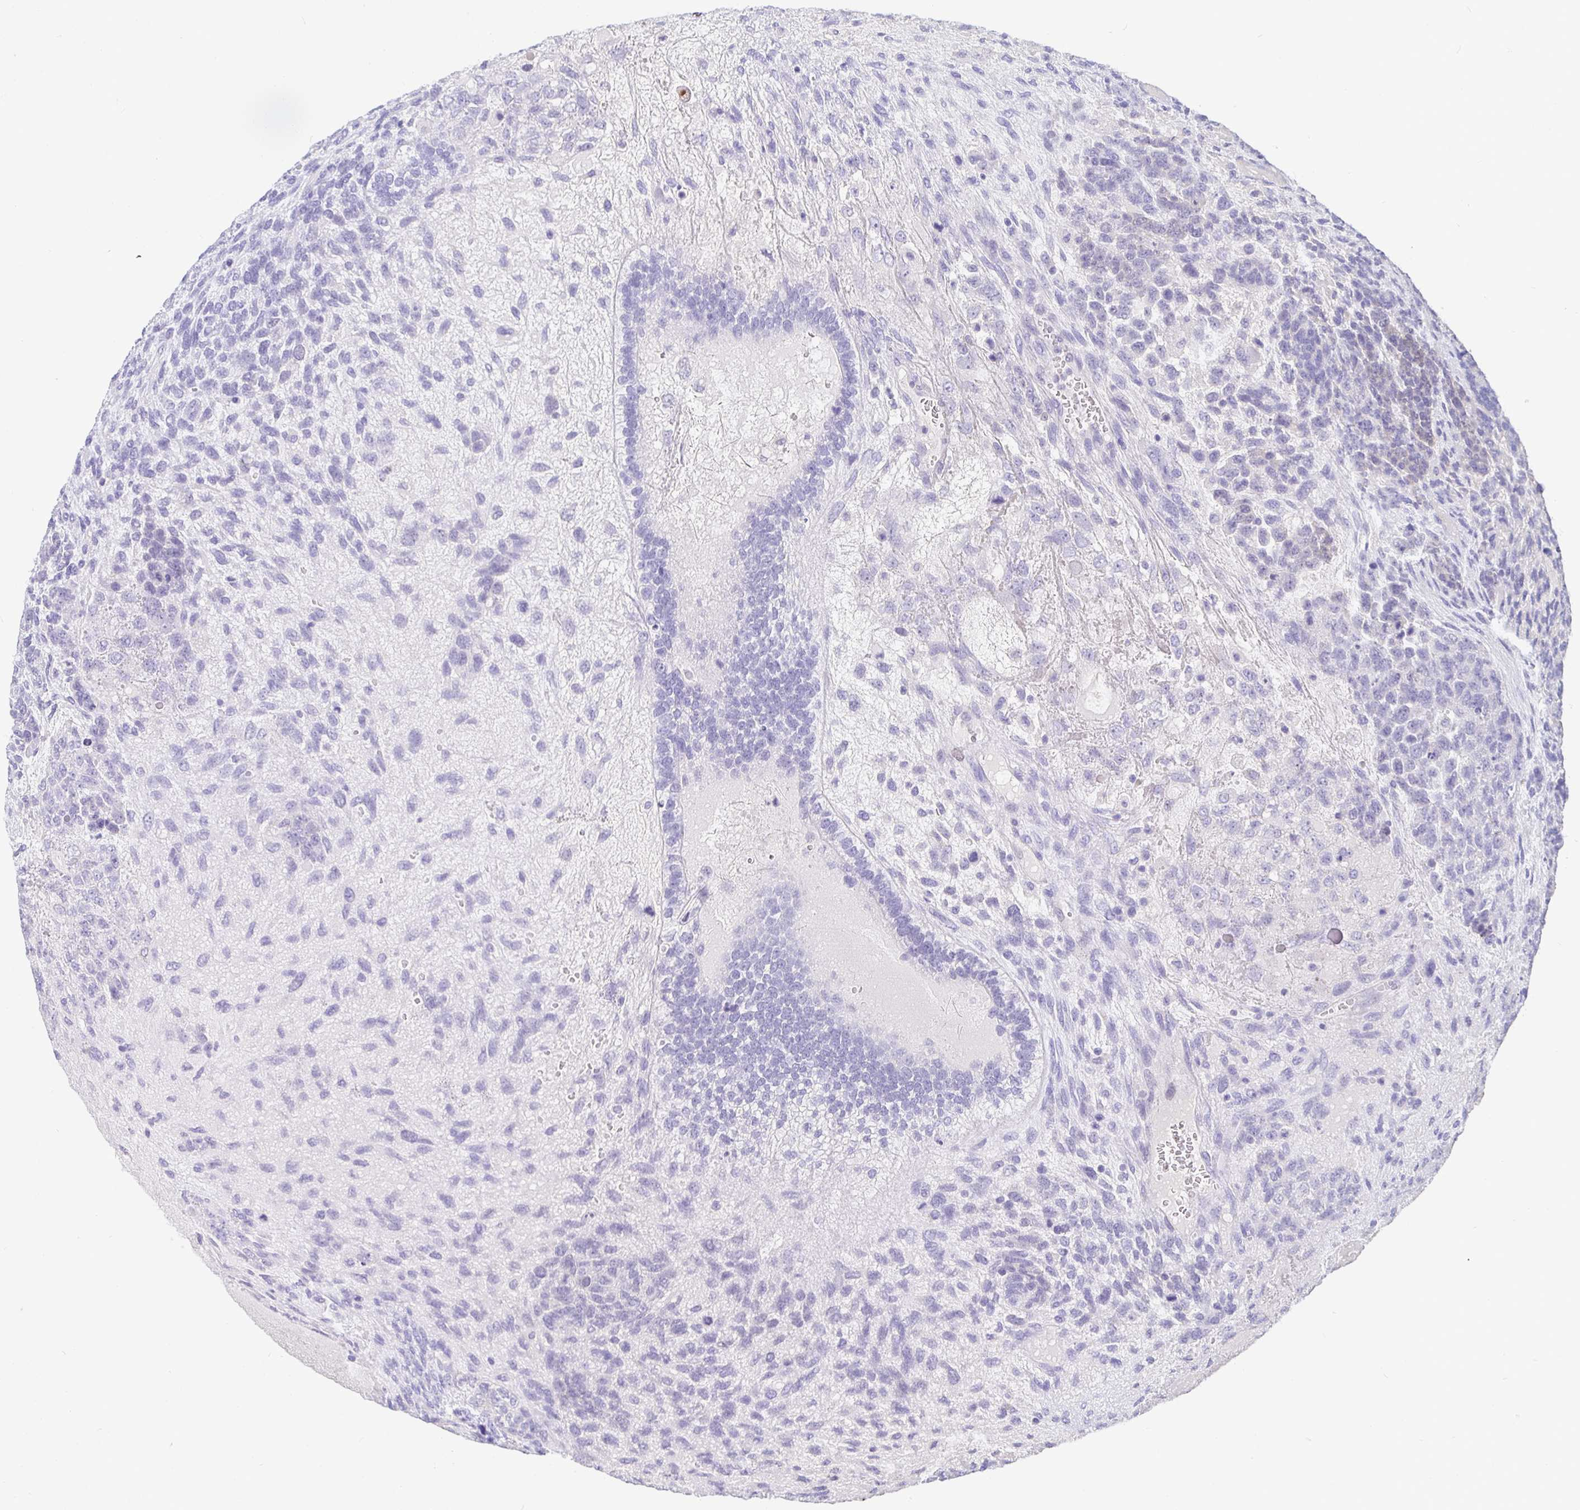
{"staining": {"intensity": "negative", "quantity": "none", "location": "none"}, "tissue": "testis cancer", "cell_type": "Tumor cells", "image_type": "cancer", "snomed": [{"axis": "morphology", "description": "Normal tissue, NOS"}, {"axis": "morphology", "description": "Carcinoma, Embryonal, NOS"}, {"axis": "topography", "description": "Testis"}, {"axis": "topography", "description": "Epididymis"}], "caption": "Protein analysis of testis cancer exhibits no significant positivity in tumor cells.", "gene": "TMEM241", "patient": {"sex": "male", "age": 23}}